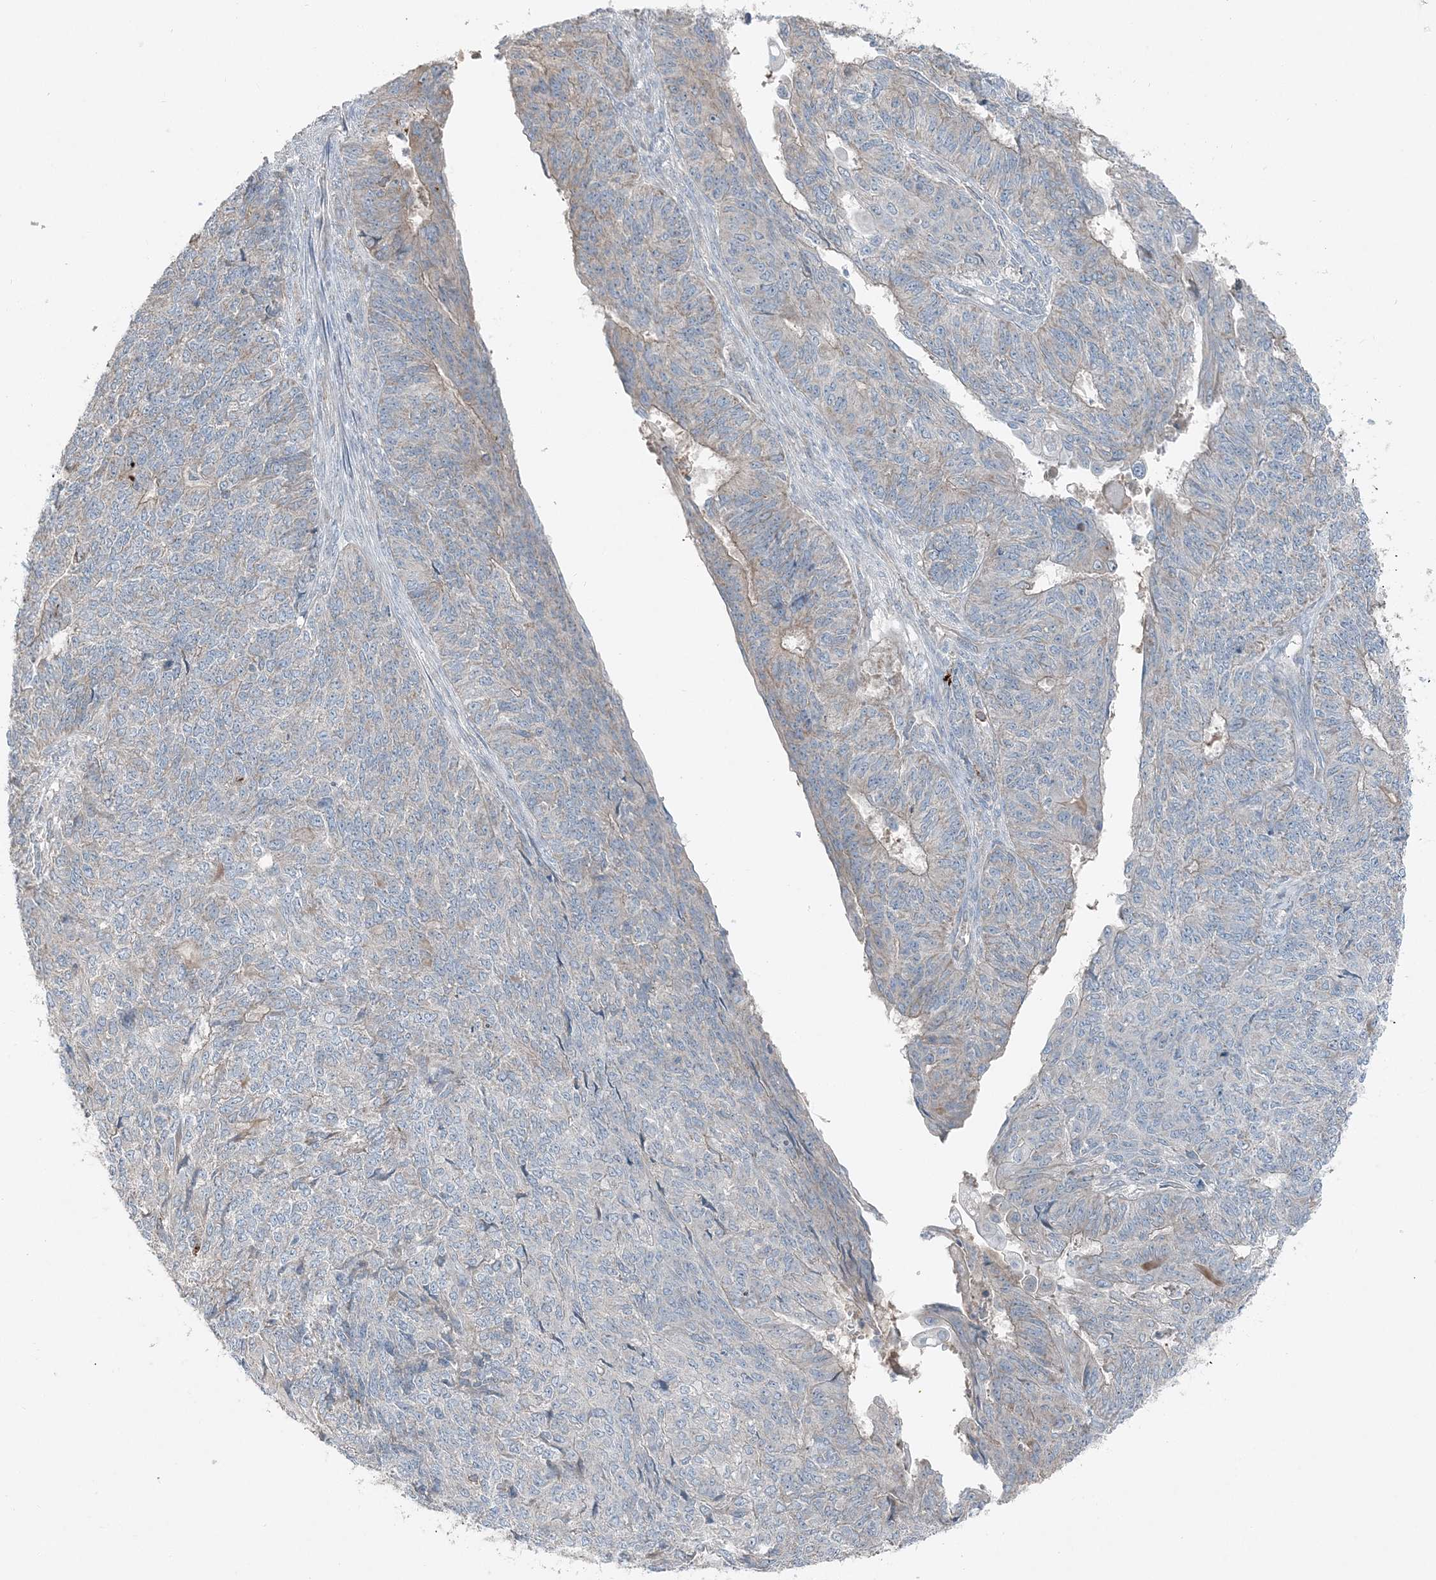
{"staining": {"intensity": "negative", "quantity": "none", "location": "none"}, "tissue": "endometrial cancer", "cell_type": "Tumor cells", "image_type": "cancer", "snomed": [{"axis": "morphology", "description": "Adenocarcinoma, NOS"}, {"axis": "topography", "description": "Endometrium"}], "caption": "The histopathology image demonstrates no staining of tumor cells in adenocarcinoma (endometrial).", "gene": "KY", "patient": {"sex": "female", "age": 32}}